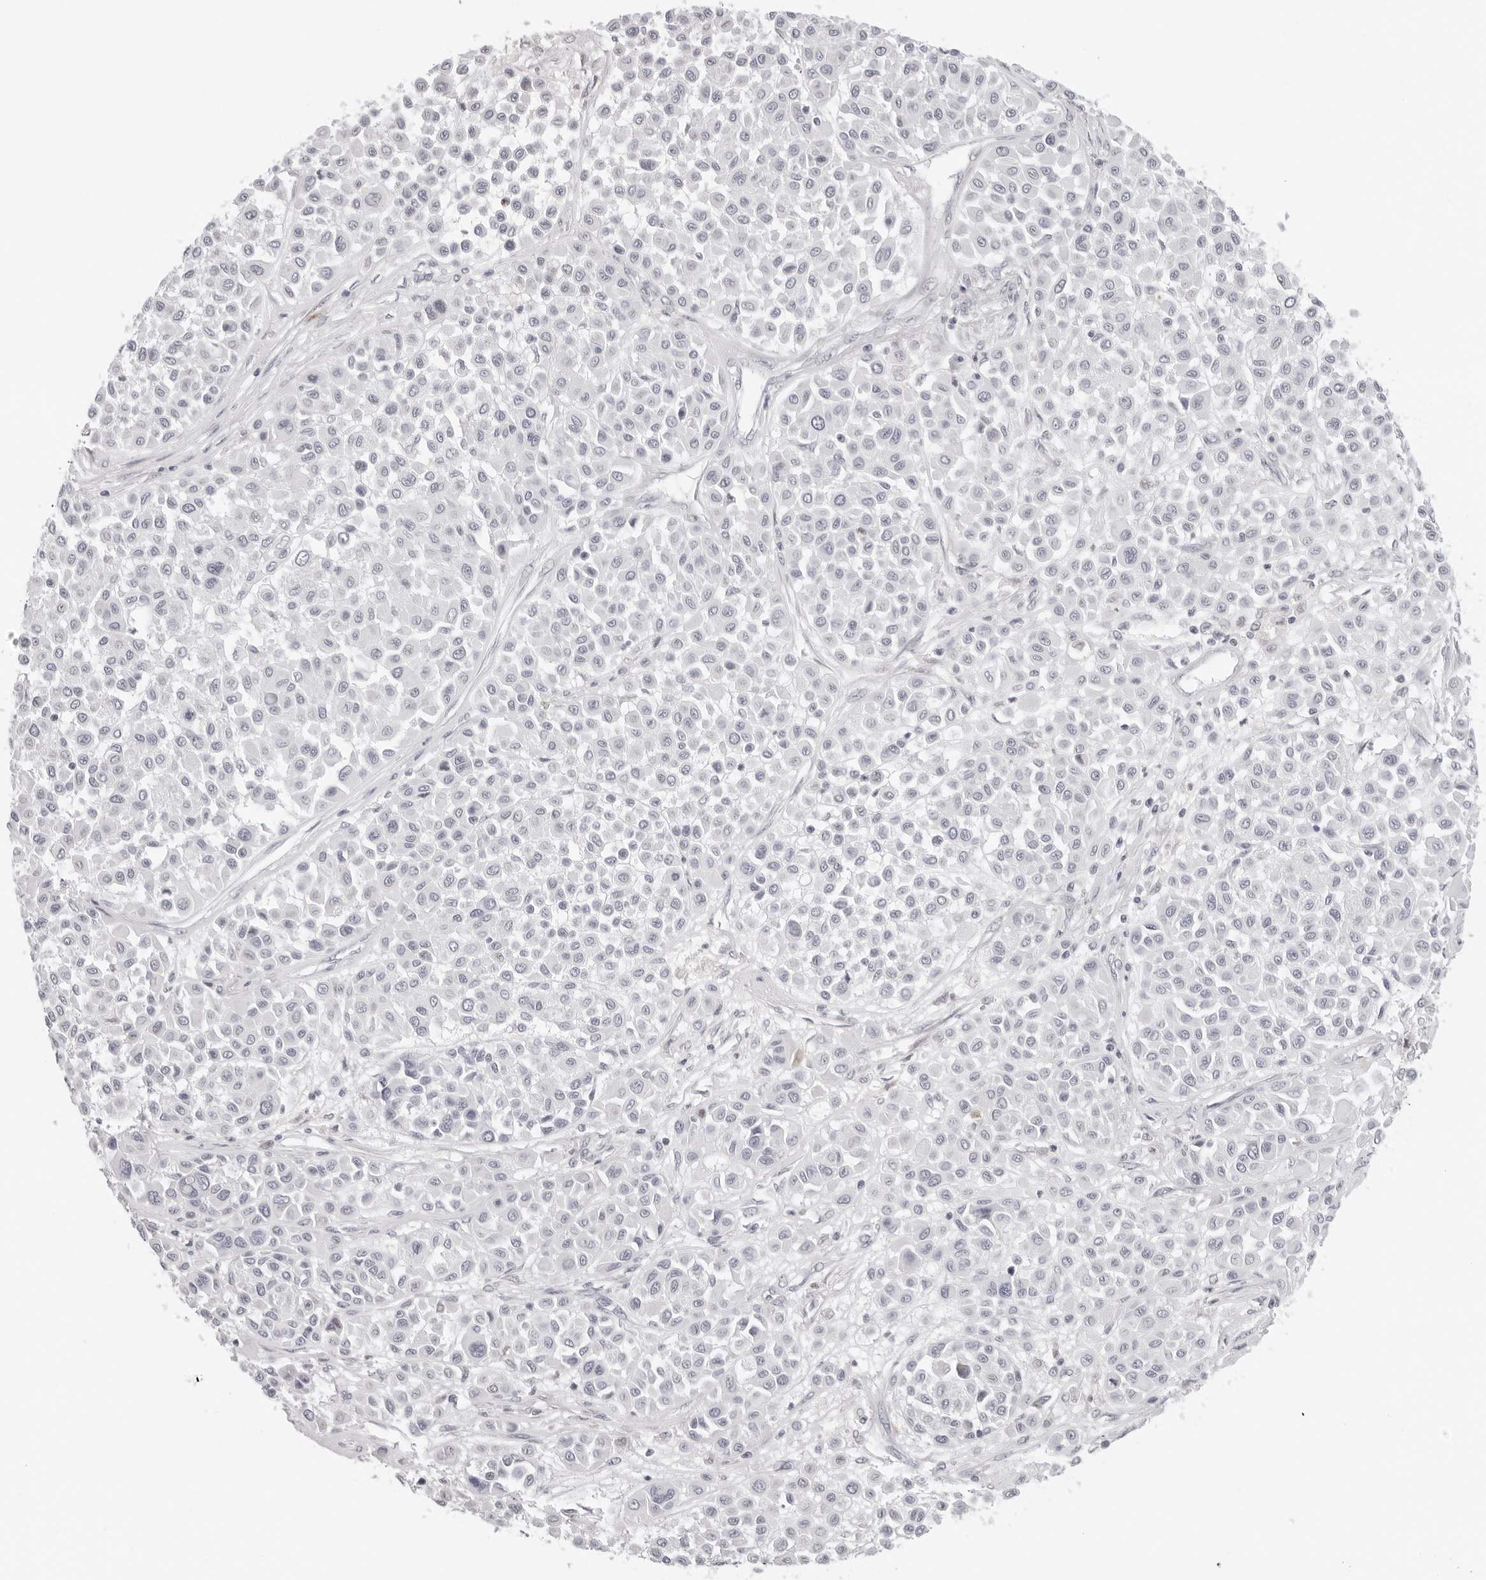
{"staining": {"intensity": "negative", "quantity": "none", "location": "none"}, "tissue": "melanoma", "cell_type": "Tumor cells", "image_type": "cancer", "snomed": [{"axis": "morphology", "description": "Malignant melanoma, Metastatic site"}, {"axis": "topography", "description": "Soft tissue"}], "caption": "Immunohistochemistry photomicrograph of neoplastic tissue: human melanoma stained with DAB (3,3'-diaminobenzidine) reveals no significant protein expression in tumor cells.", "gene": "MSH6", "patient": {"sex": "male", "age": 41}}